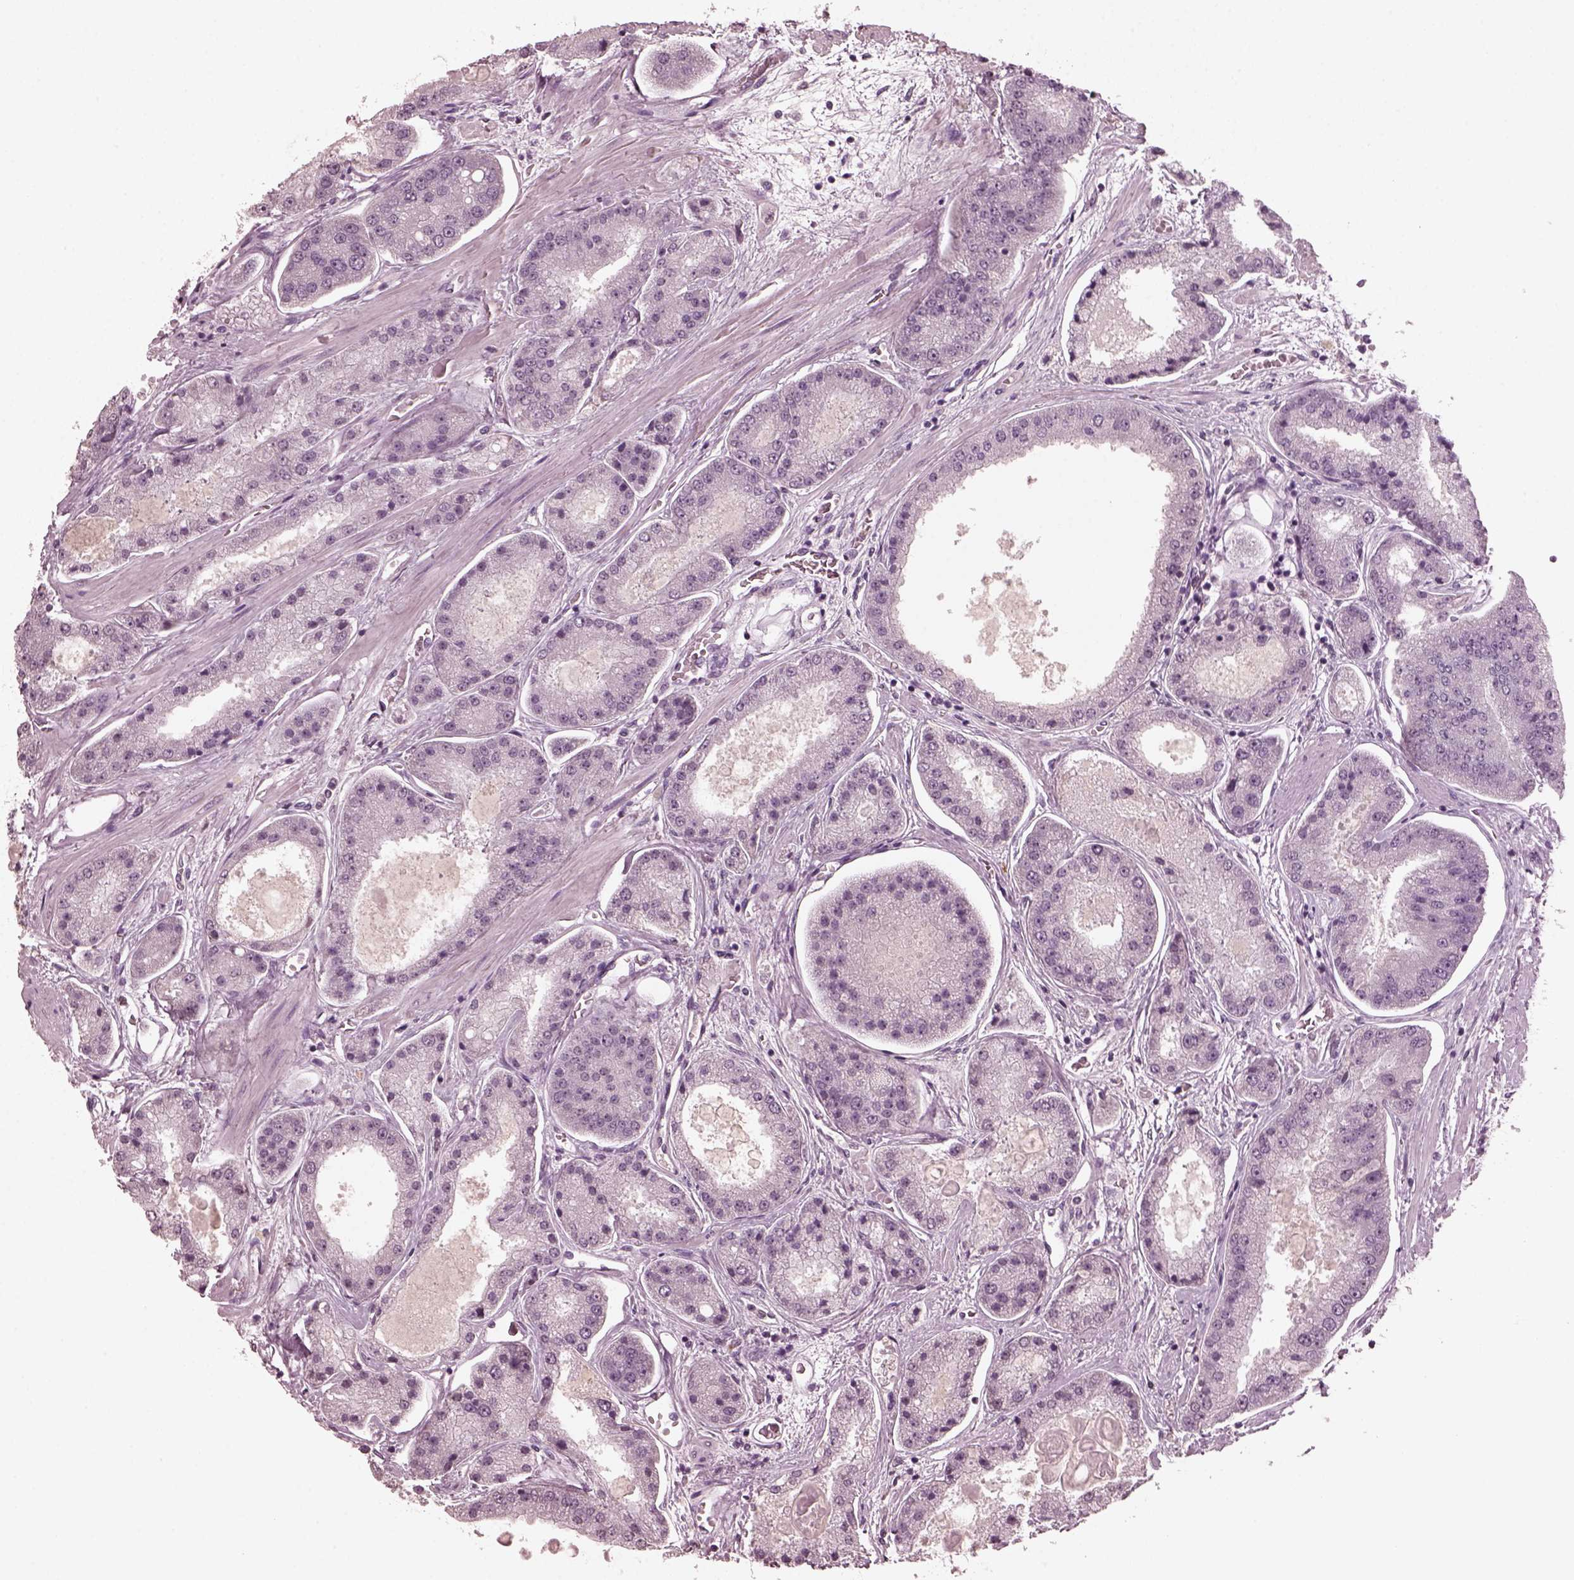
{"staining": {"intensity": "negative", "quantity": "none", "location": "none"}, "tissue": "prostate cancer", "cell_type": "Tumor cells", "image_type": "cancer", "snomed": [{"axis": "morphology", "description": "Adenocarcinoma, High grade"}, {"axis": "topography", "description": "Prostate"}], "caption": "IHC micrograph of neoplastic tissue: human prostate adenocarcinoma (high-grade) stained with DAB shows no significant protein staining in tumor cells.", "gene": "KRT79", "patient": {"sex": "male", "age": 67}}